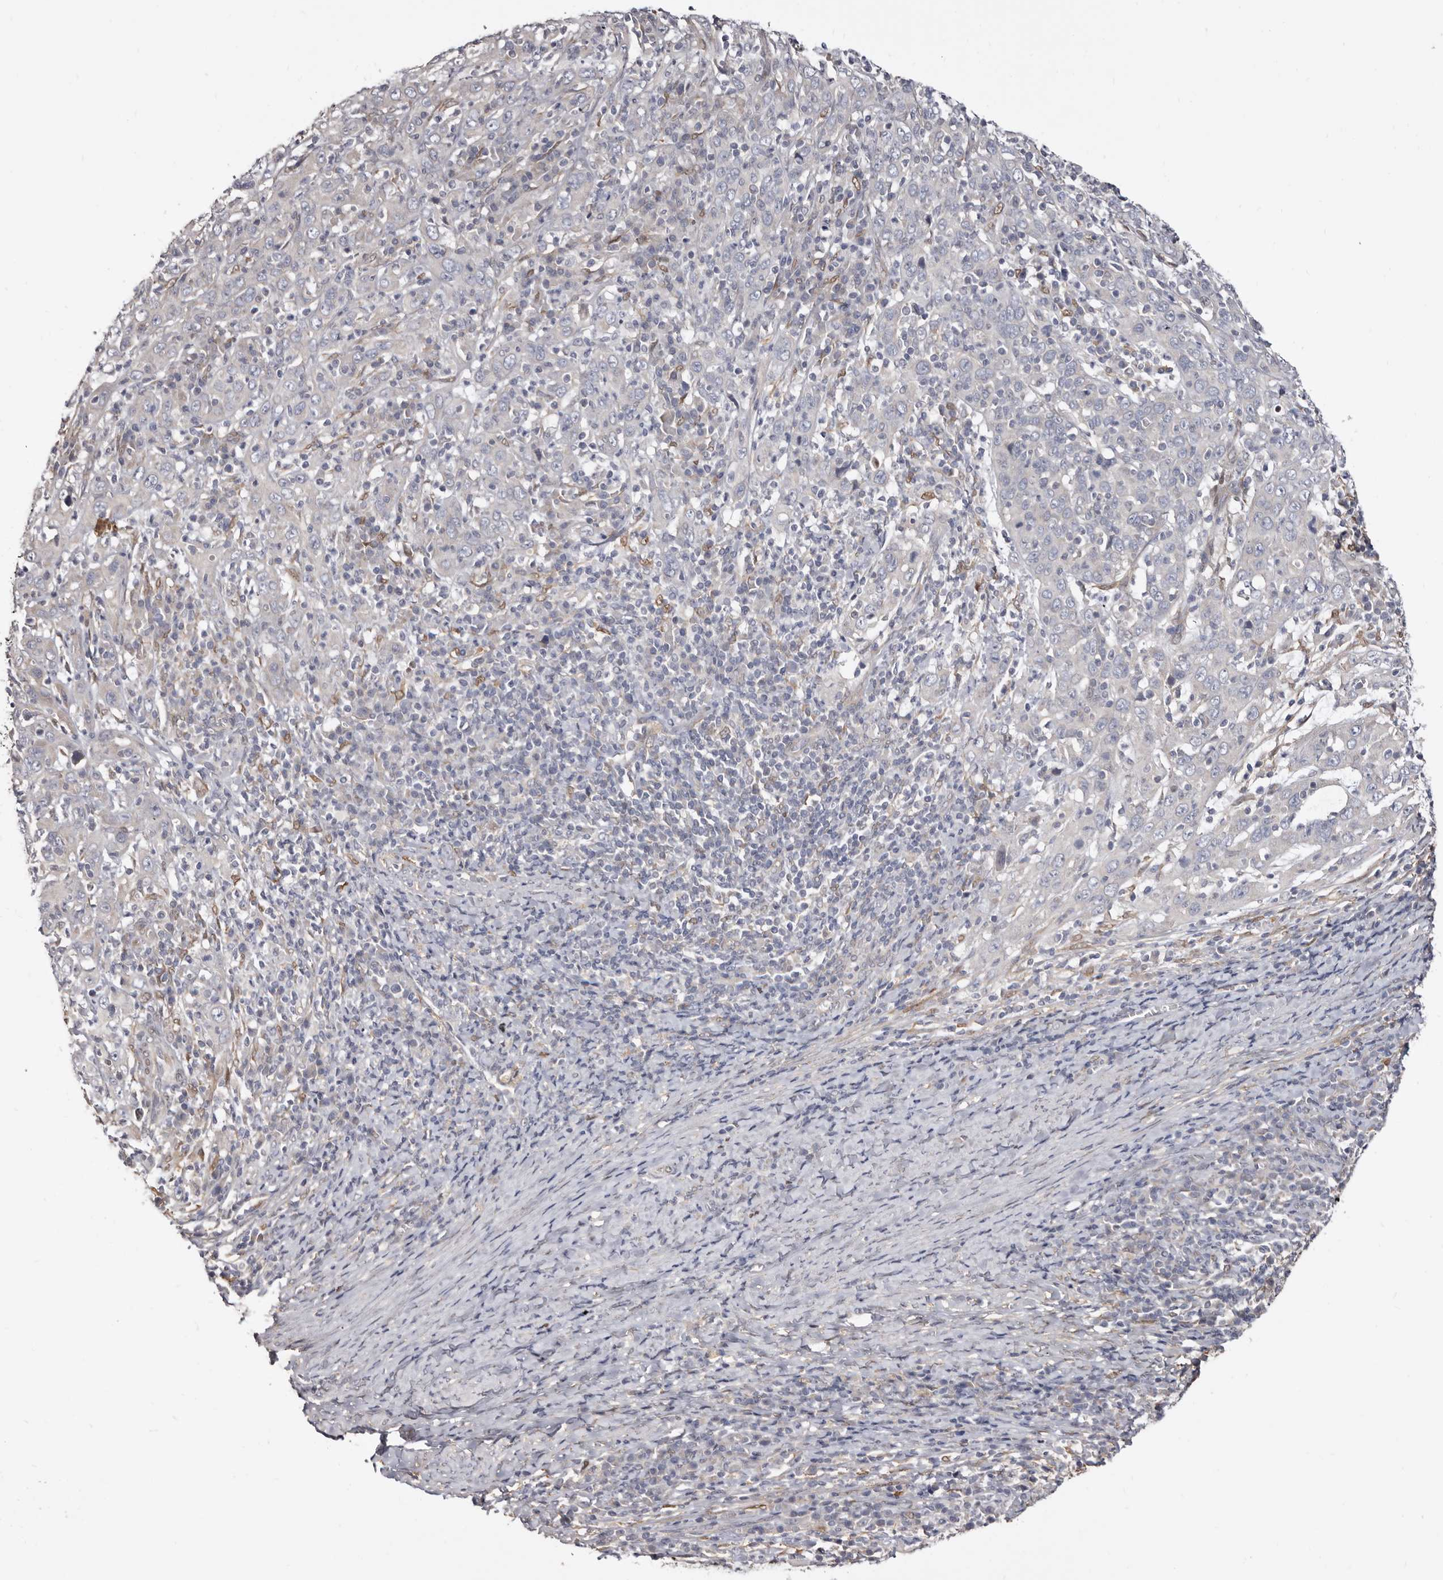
{"staining": {"intensity": "negative", "quantity": "none", "location": "none"}, "tissue": "cervical cancer", "cell_type": "Tumor cells", "image_type": "cancer", "snomed": [{"axis": "morphology", "description": "Squamous cell carcinoma, NOS"}, {"axis": "topography", "description": "Cervix"}], "caption": "Immunohistochemical staining of human cervical cancer (squamous cell carcinoma) shows no significant positivity in tumor cells. (Stains: DAB immunohistochemistry with hematoxylin counter stain, Microscopy: brightfield microscopy at high magnification).", "gene": "KHDRBS2", "patient": {"sex": "female", "age": 46}}